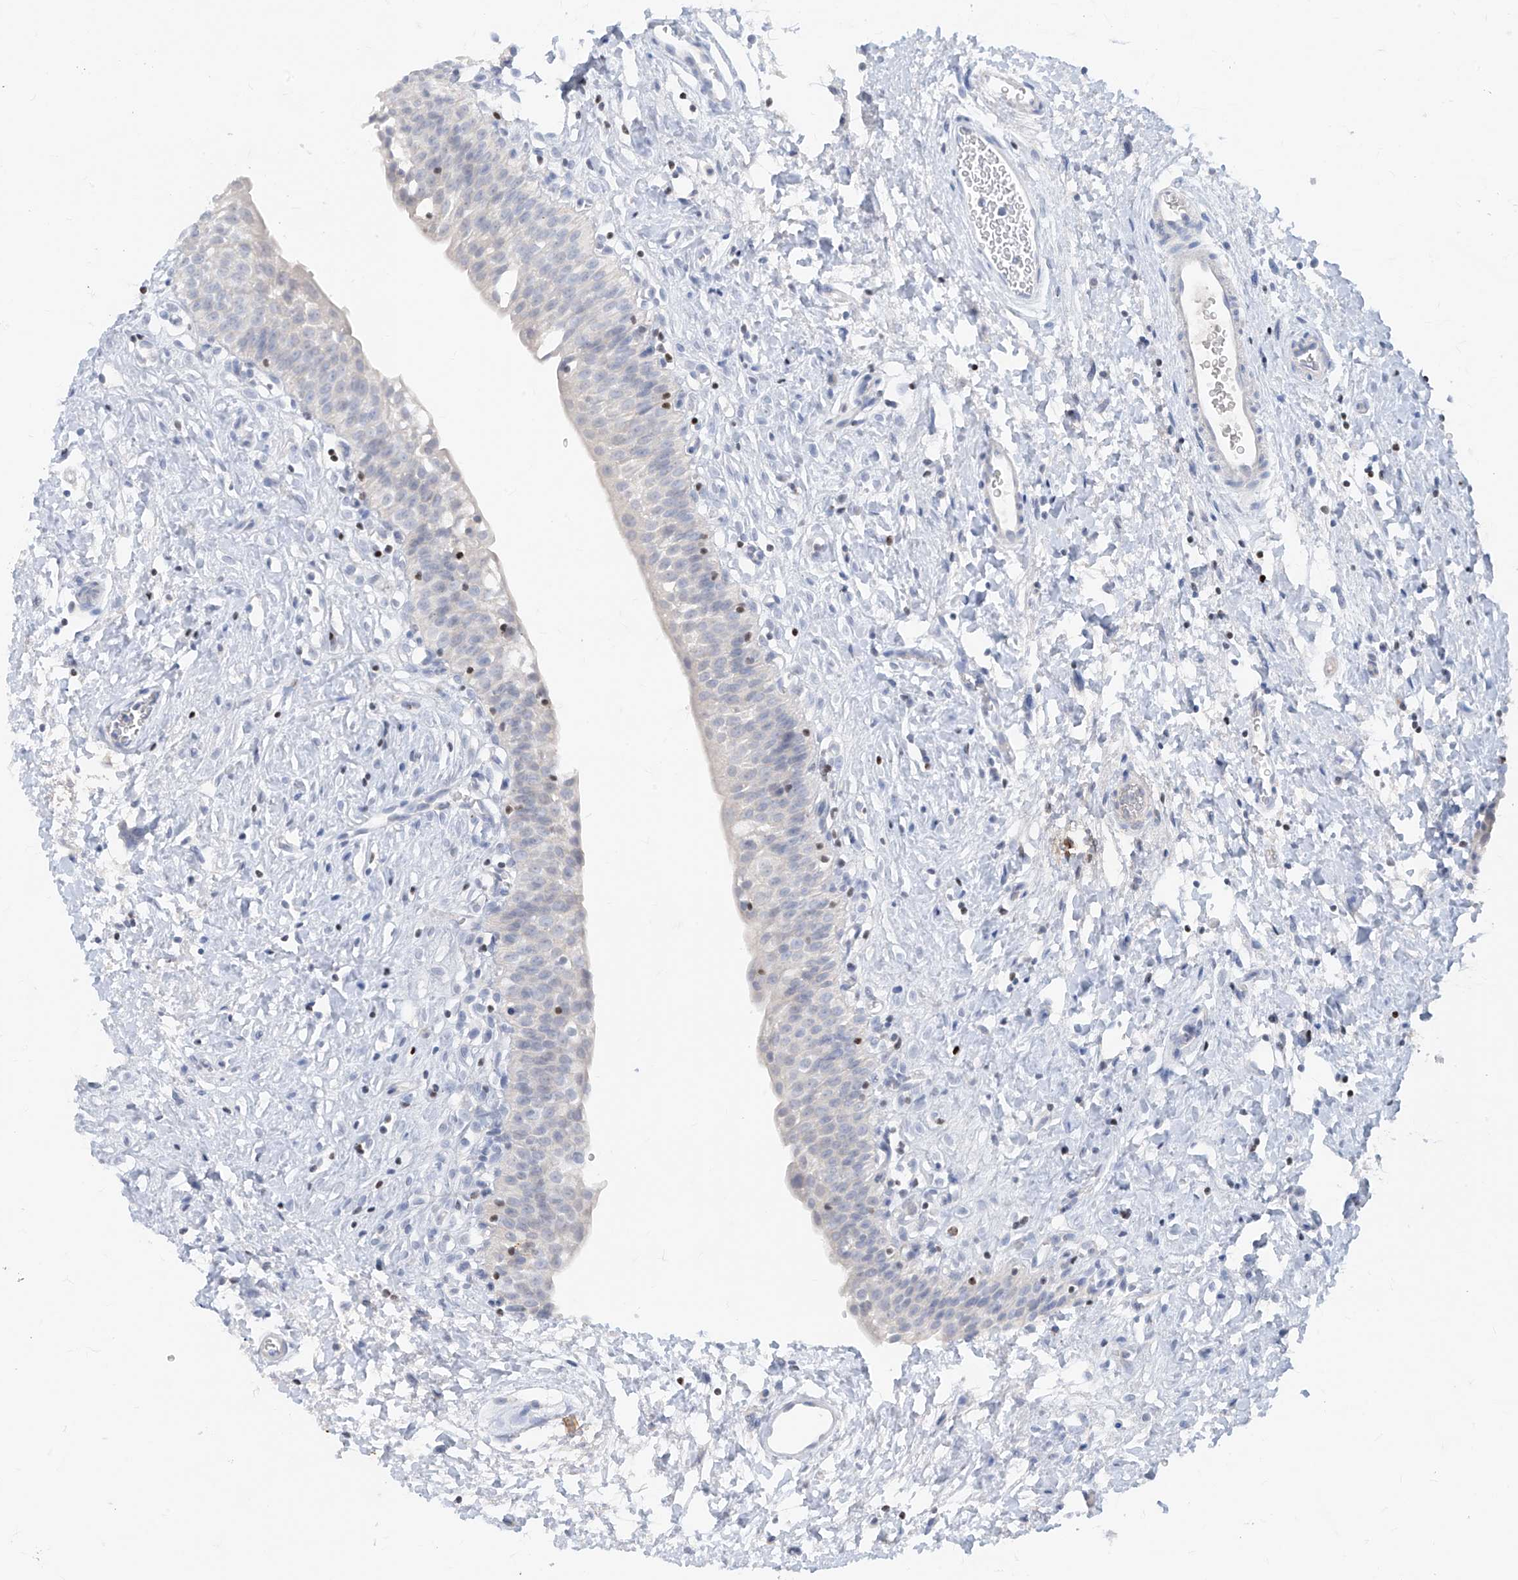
{"staining": {"intensity": "negative", "quantity": "none", "location": "none"}, "tissue": "urinary bladder", "cell_type": "Urothelial cells", "image_type": "normal", "snomed": [{"axis": "morphology", "description": "Normal tissue, NOS"}, {"axis": "topography", "description": "Urinary bladder"}], "caption": "The photomicrograph reveals no significant staining in urothelial cells of urinary bladder.", "gene": "TBX21", "patient": {"sex": "male", "age": 51}}